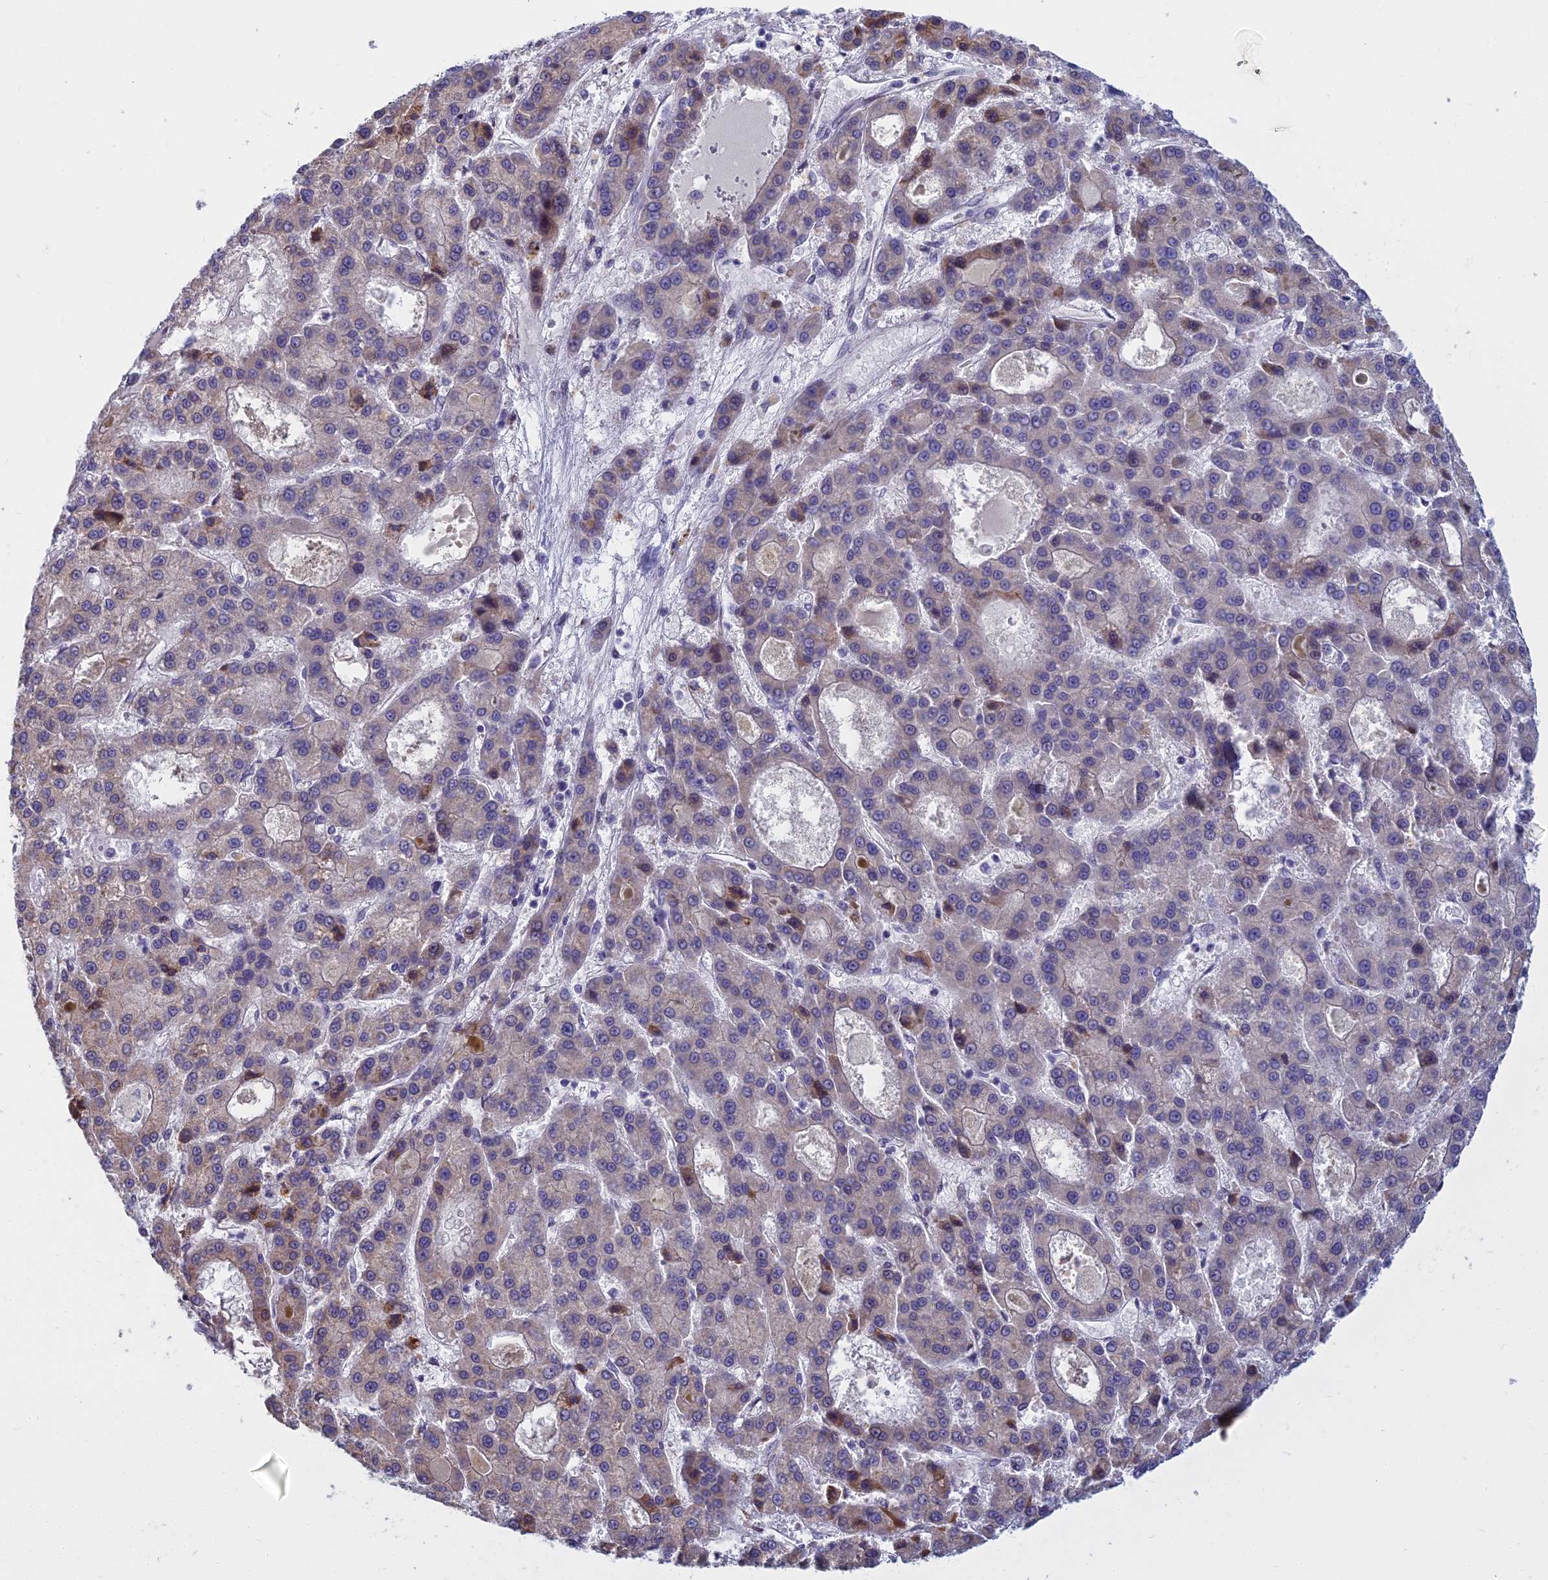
{"staining": {"intensity": "weak", "quantity": "<25%", "location": "cytoplasmic/membranous"}, "tissue": "liver cancer", "cell_type": "Tumor cells", "image_type": "cancer", "snomed": [{"axis": "morphology", "description": "Carcinoma, Hepatocellular, NOS"}, {"axis": "topography", "description": "Liver"}], "caption": "A micrograph of liver cancer stained for a protein demonstrates no brown staining in tumor cells.", "gene": "WDPCP", "patient": {"sex": "male", "age": 70}}